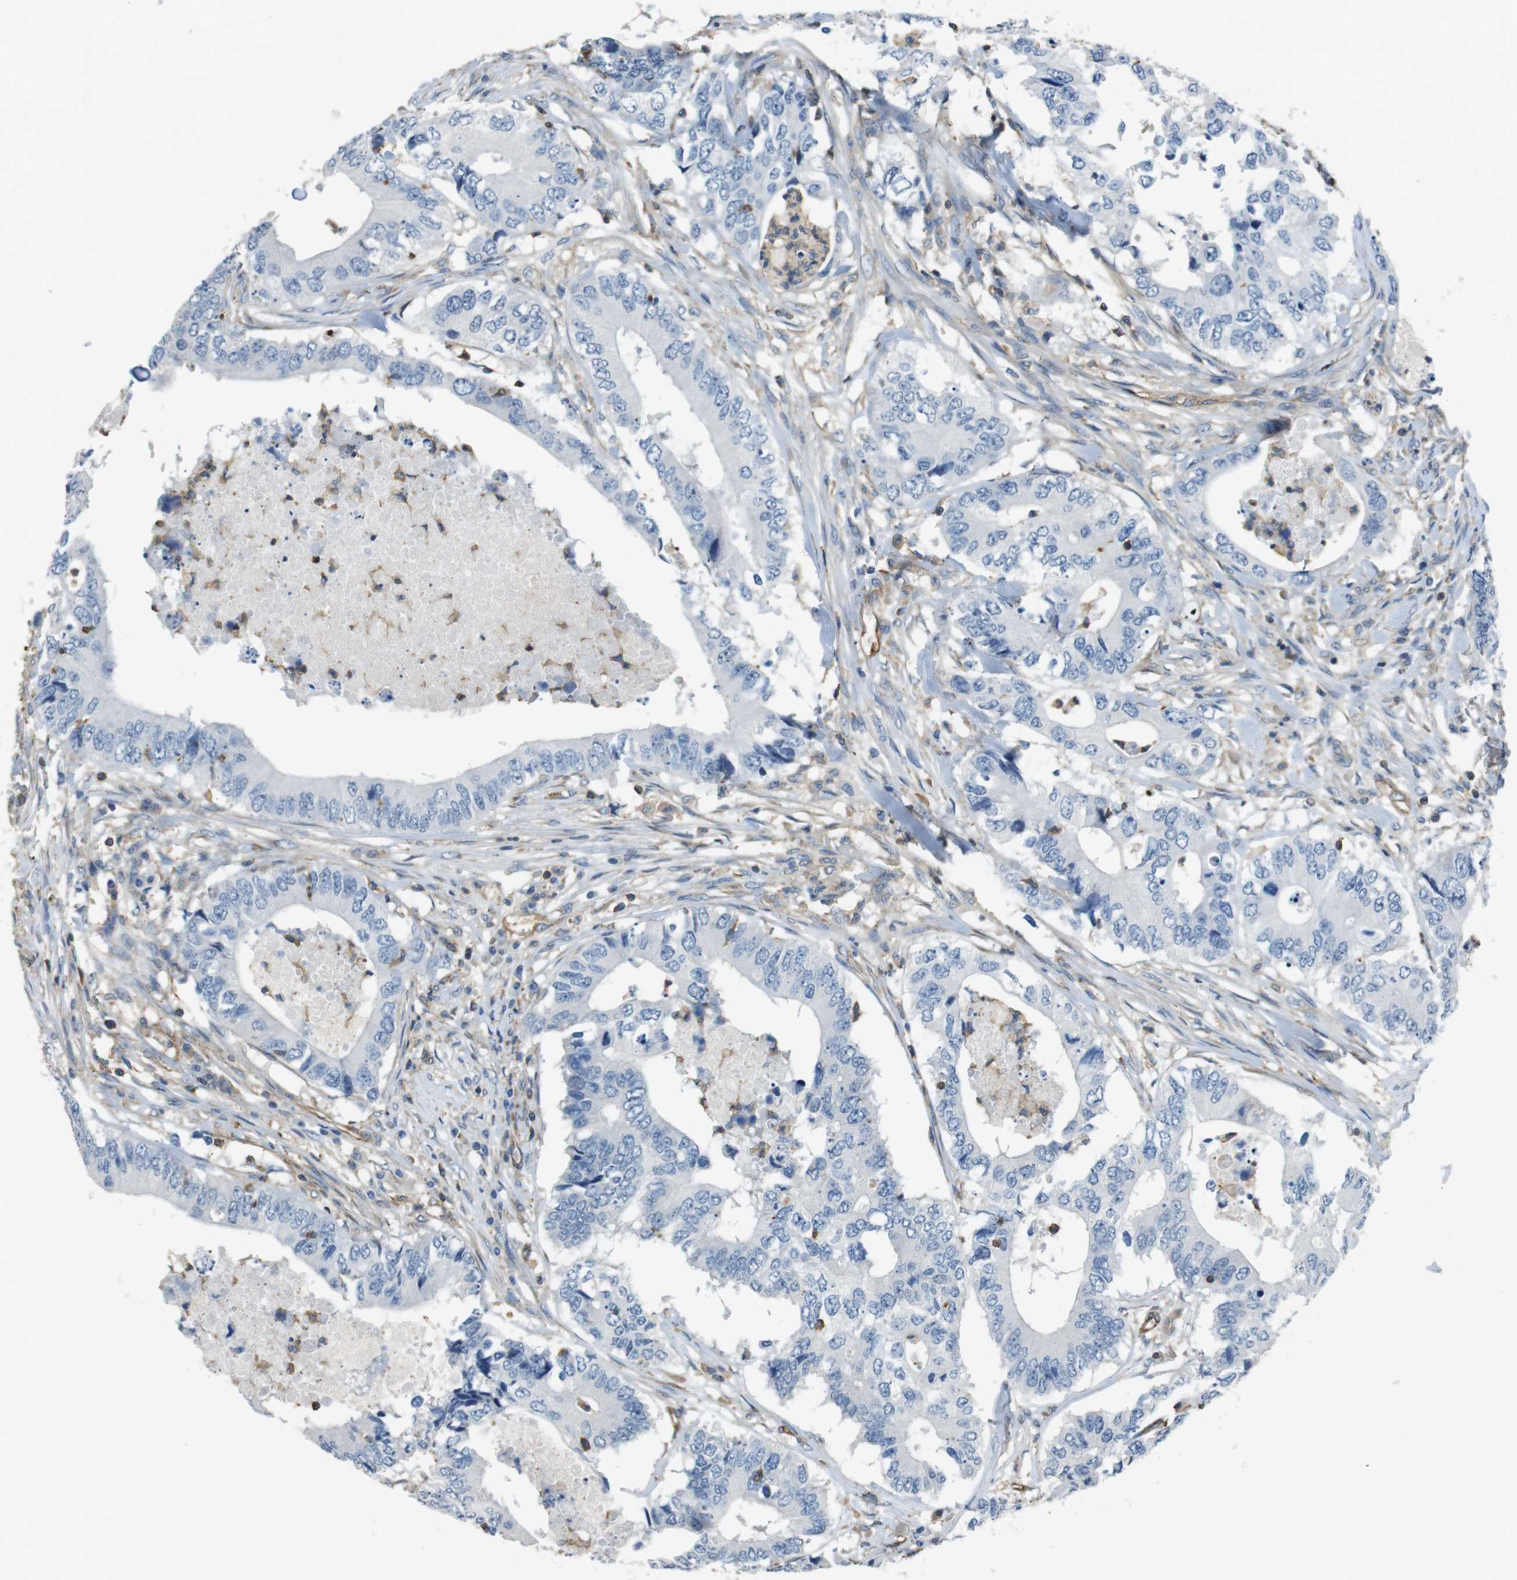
{"staining": {"intensity": "negative", "quantity": "none", "location": "none"}, "tissue": "colorectal cancer", "cell_type": "Tumor cells", "image_type": "cancer", "snomed": [{"axis": "morphology", "description": "Adenocarcinoma, NOS"}, {"axis": "topography", "description": "Colon"}], "caption": "Immunohistochemistry photomicrograph of colorectal cancer stained for a protein (brown), which exhibits no expression in tumor cells. Nuclei are stained in blue.", "gene": "FCAR", "patient": {"sex": "male", "age": 71}}